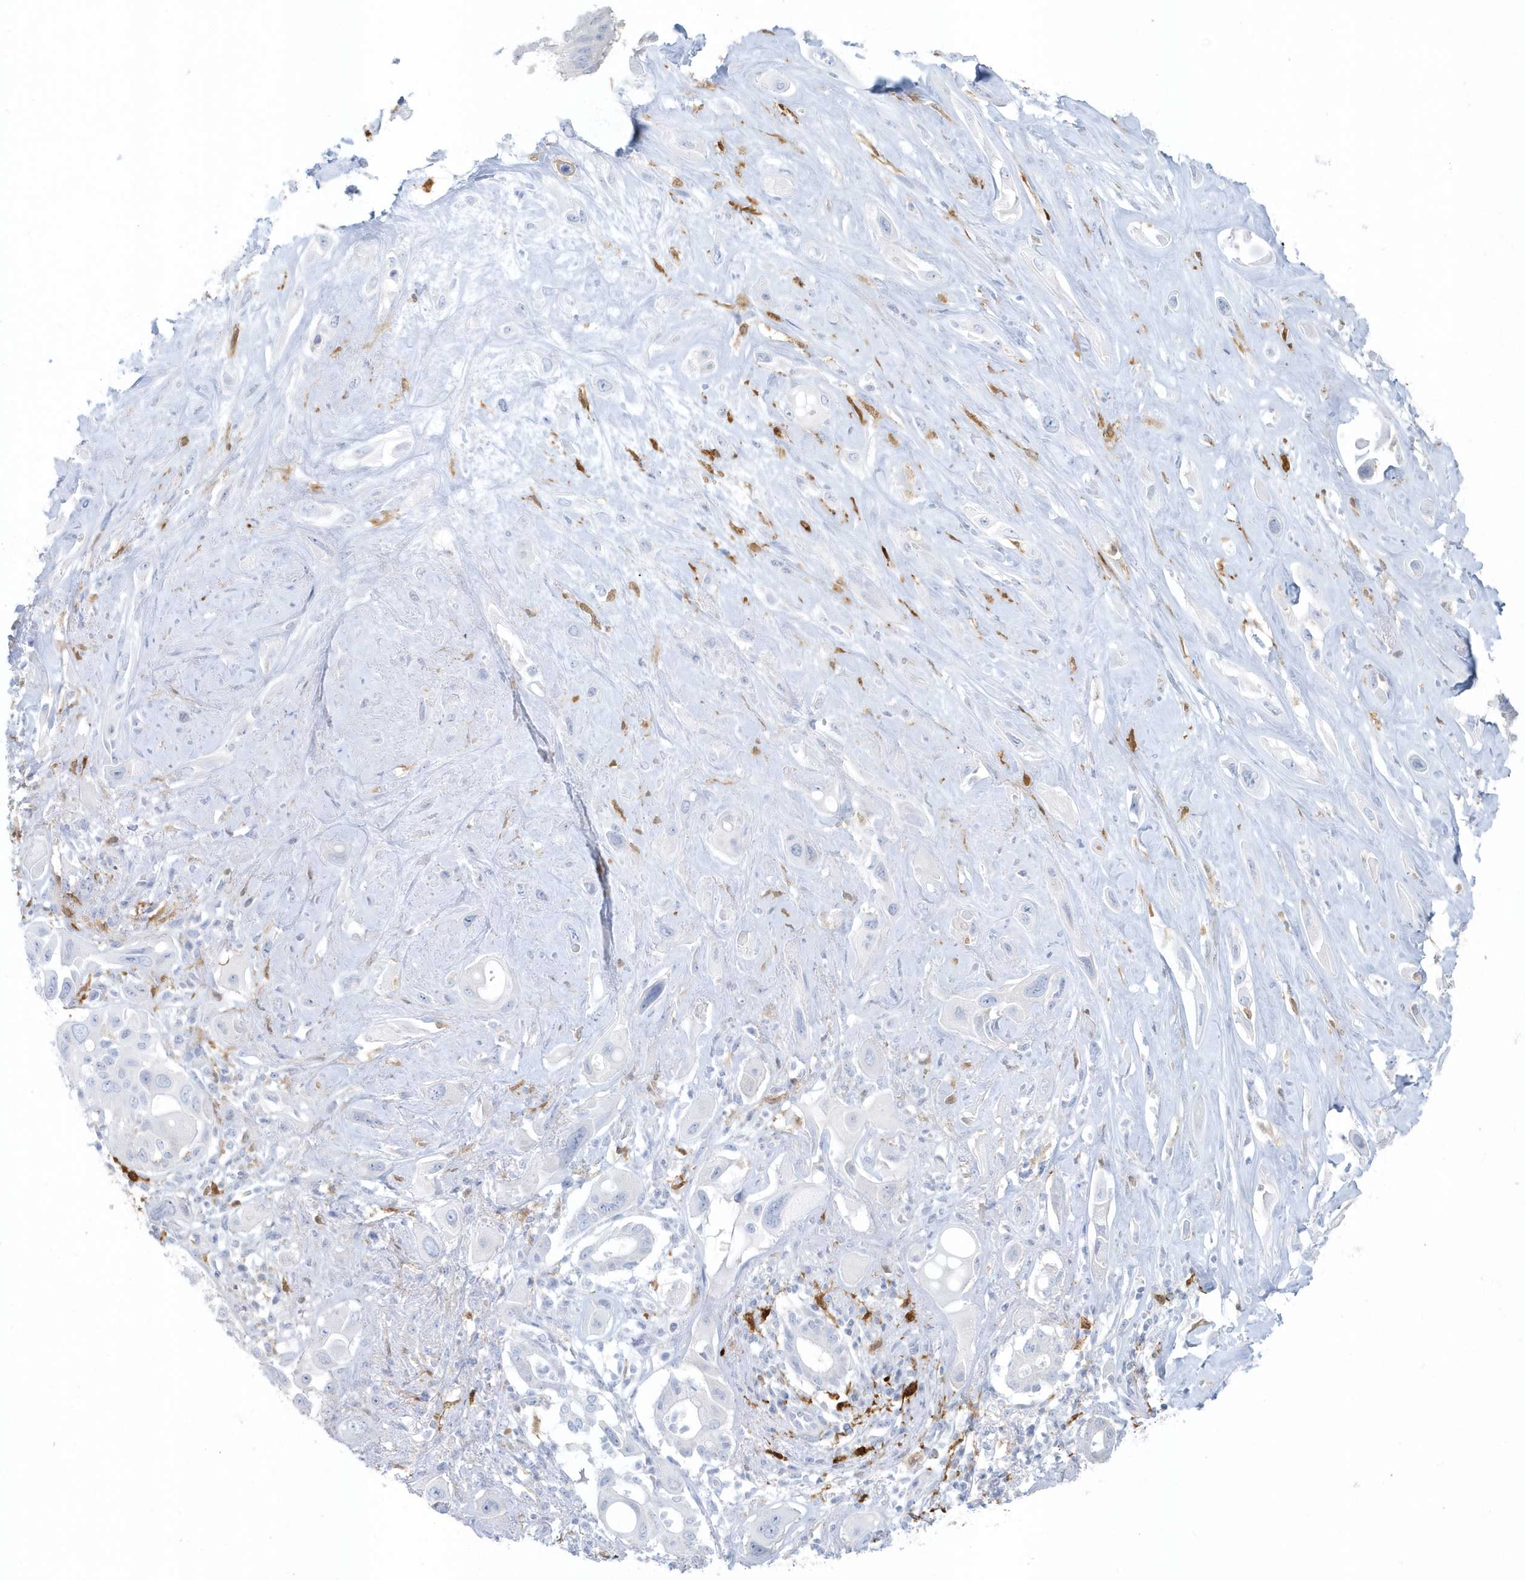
{"staining": {"intensity": "negative", "quantity": "none", "location": "none"}, "tissue": "pancreatic cancer", "cell_type": "Tumor cells", "image_type": "cancer", "snomed": [{"axis": "morphology", "description": "Adenocarcinoma, NOS"}, {"axis": "topography", "description": "Pancreas"}], "caption": "Immunohistochemistry (IHC) micrograph of neoplastic tissue: pancreatic cancer (adenocarcinoma) stained with DAB (3,3'-diaminobenzidine) exhibits no significant protein staining in tumor cells.", "gene": "FAM98A", "patient": {"sex": "male", "age": 68}}